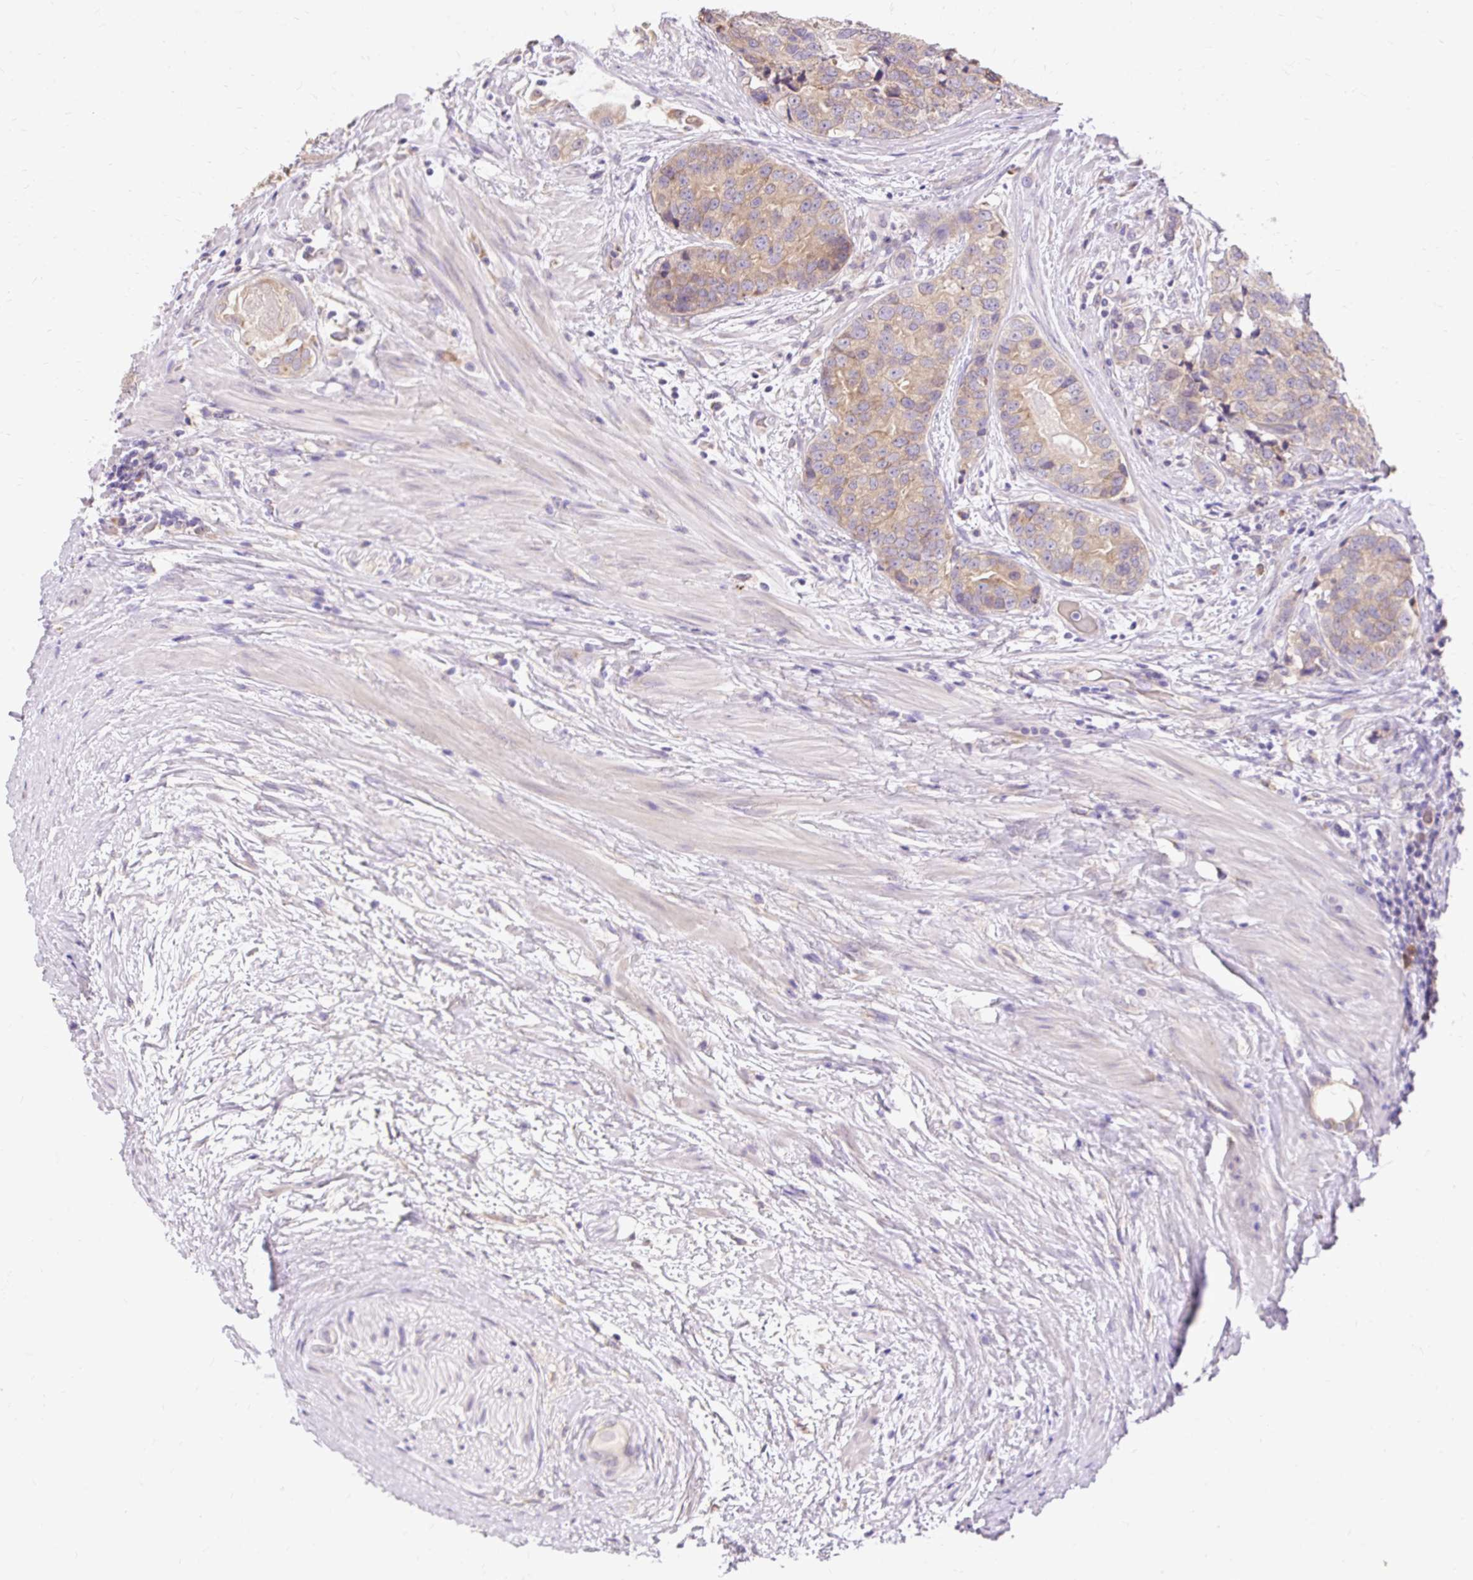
{"staining": {"intensity": "weak", "quantity": ">75%", "location": "cytoplasmic/membranous"}, "tissue": "prostate cancer", "cell_type": "Tumor cells", "image_type": "cancer", "snomed": [{"axis": "morphology", "description": "Adenocarcinoma, High grade"}, {"axis": "topography", "description": "Prostate"}], "caption": "IHC micrograph of human adenocarcinoma (high-grade) (prostate) stained for a protein (brown), which exhibits low levels of weak cytoplasmic/membranous expression in approximately >75% of tumor cells.", "gene": "SEC63", "patient": {"sex": "male", "age": 68}}